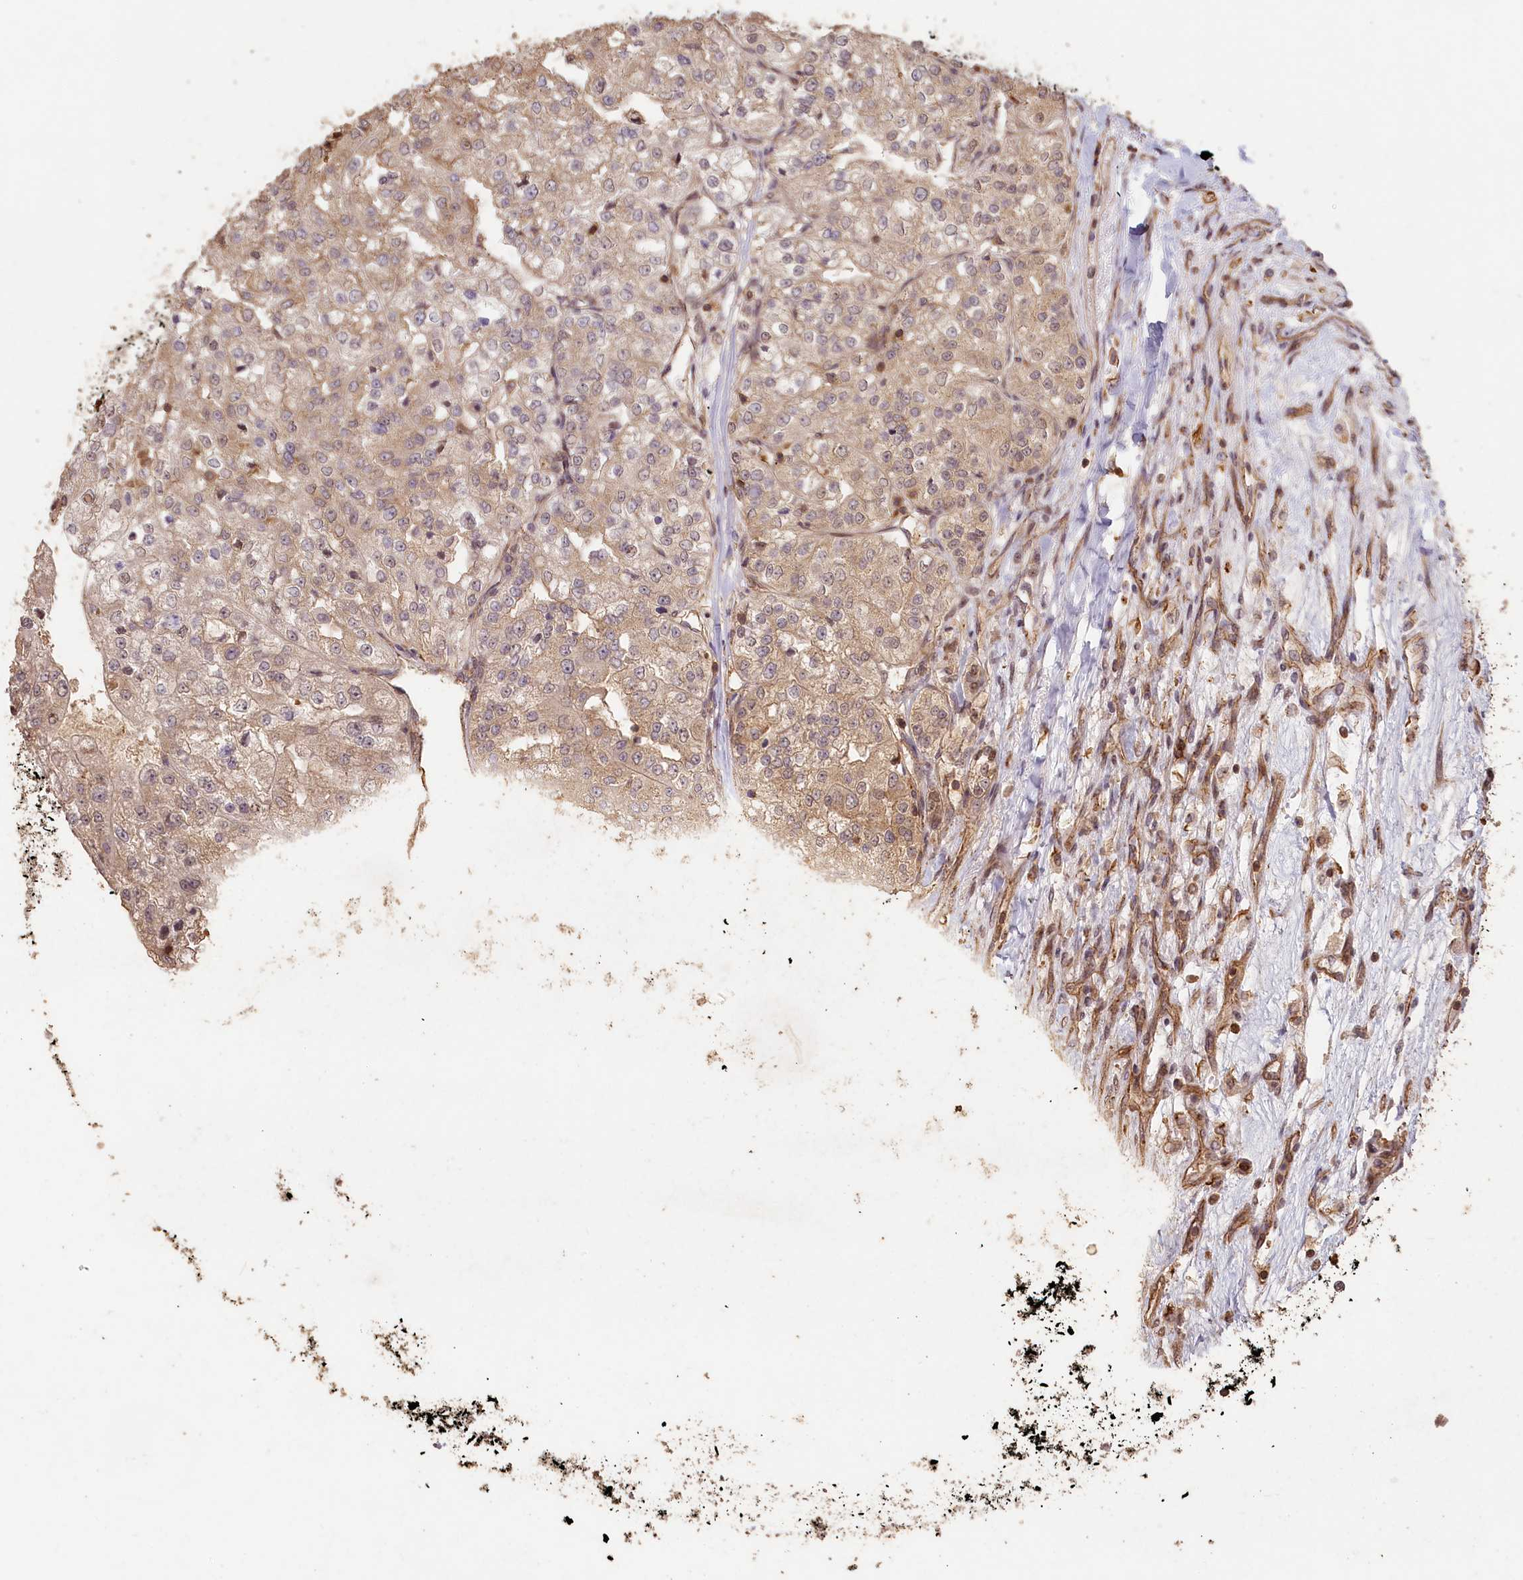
{"staining": {"intensity": "weak", "quantity": "25%-75%", "location": "cytoplasmic/membranous"}, "tissue": "renal cancer", "cell_type": "Tumor cells", "image_type": "cancer", "snomed": [{"axis": "morphology", "description": "Adenocarcinoma, NOS"}, {"axis": "topography", "description": "Kidney"}], "caption": "The image exhibits staining of renal adenocarcinoma, revealing weak cytoplasmic/membranous protein positivity (brown color) within tumor cells. The staining was performed using DAB, with brown indicating positive protein expression. Nuclei are stained blue with hematoxylin.", "gene": "MADD", "patient": {"sex": "female", "age": 63}}